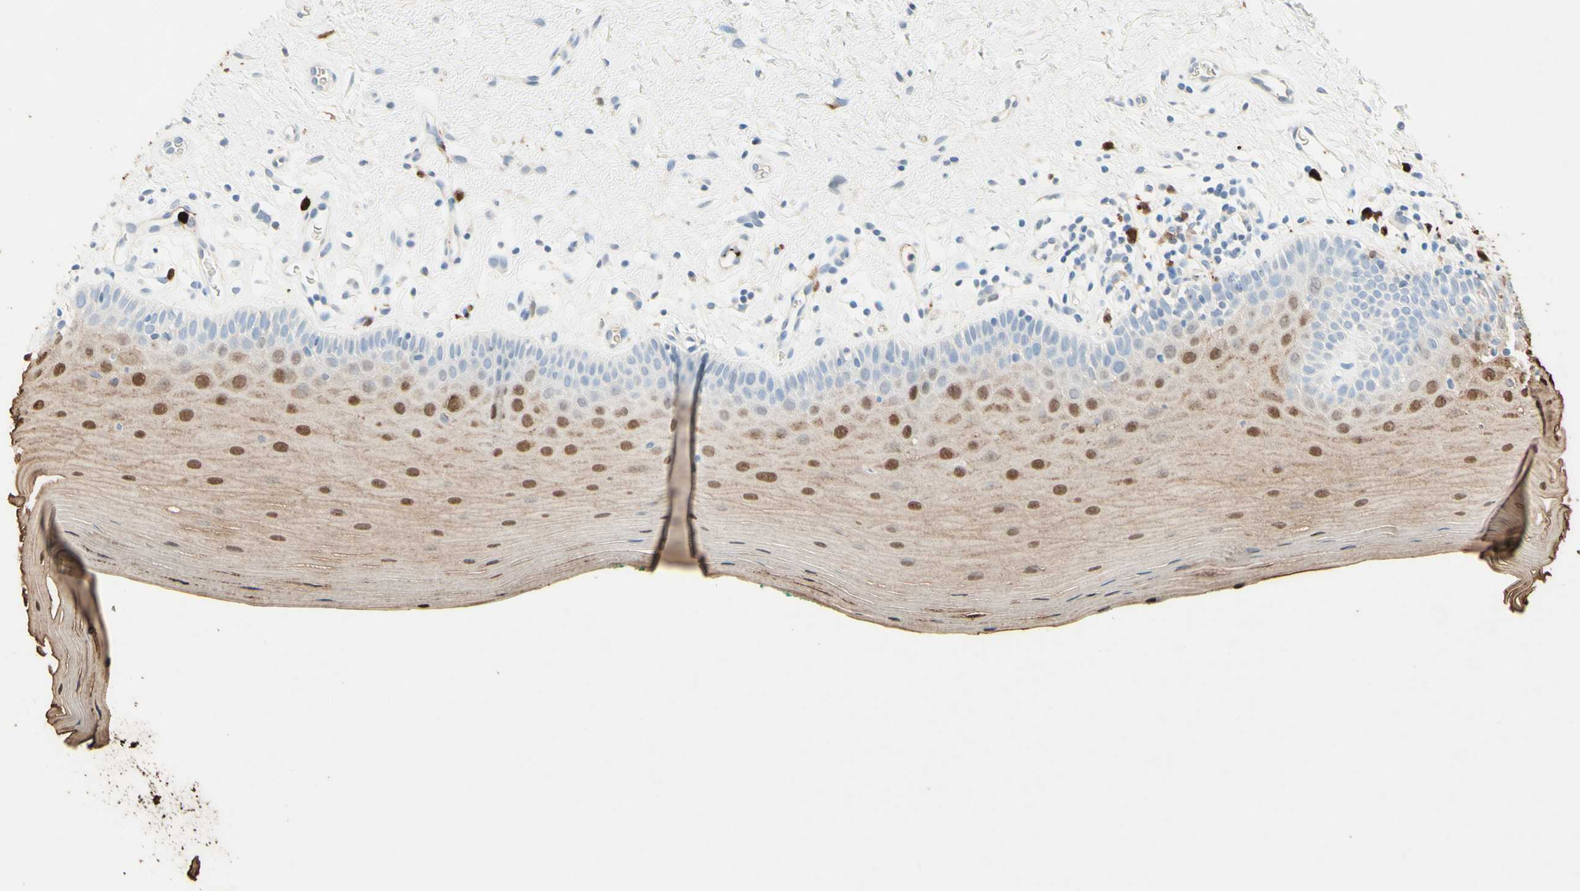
{"staining": {"intensity": "moderate", "quantity": ">75%", "location": "cytoplasmic/membranous,nuclear"}, "tissue": "oral mucosa", "cell_type": "Squamous epithelial cells", "image_type": "normal", "snomed": [{"axis": "morphology", "description": "Normal tissue, NOS"}, {"axis": "topography", "description": "Skeletal muscle"}, {"axis": "topography", "description": "Oral tissue"}], "caption": "Oral mucosa stained for a protein (brown) demonstrates moderate cytoplasmic/membranous,nuclear positive staining in approximately >75% of squamous epithelial cells.", "gene": "NFKBIZ", "patient": {"sex": "male", "age": 58}}